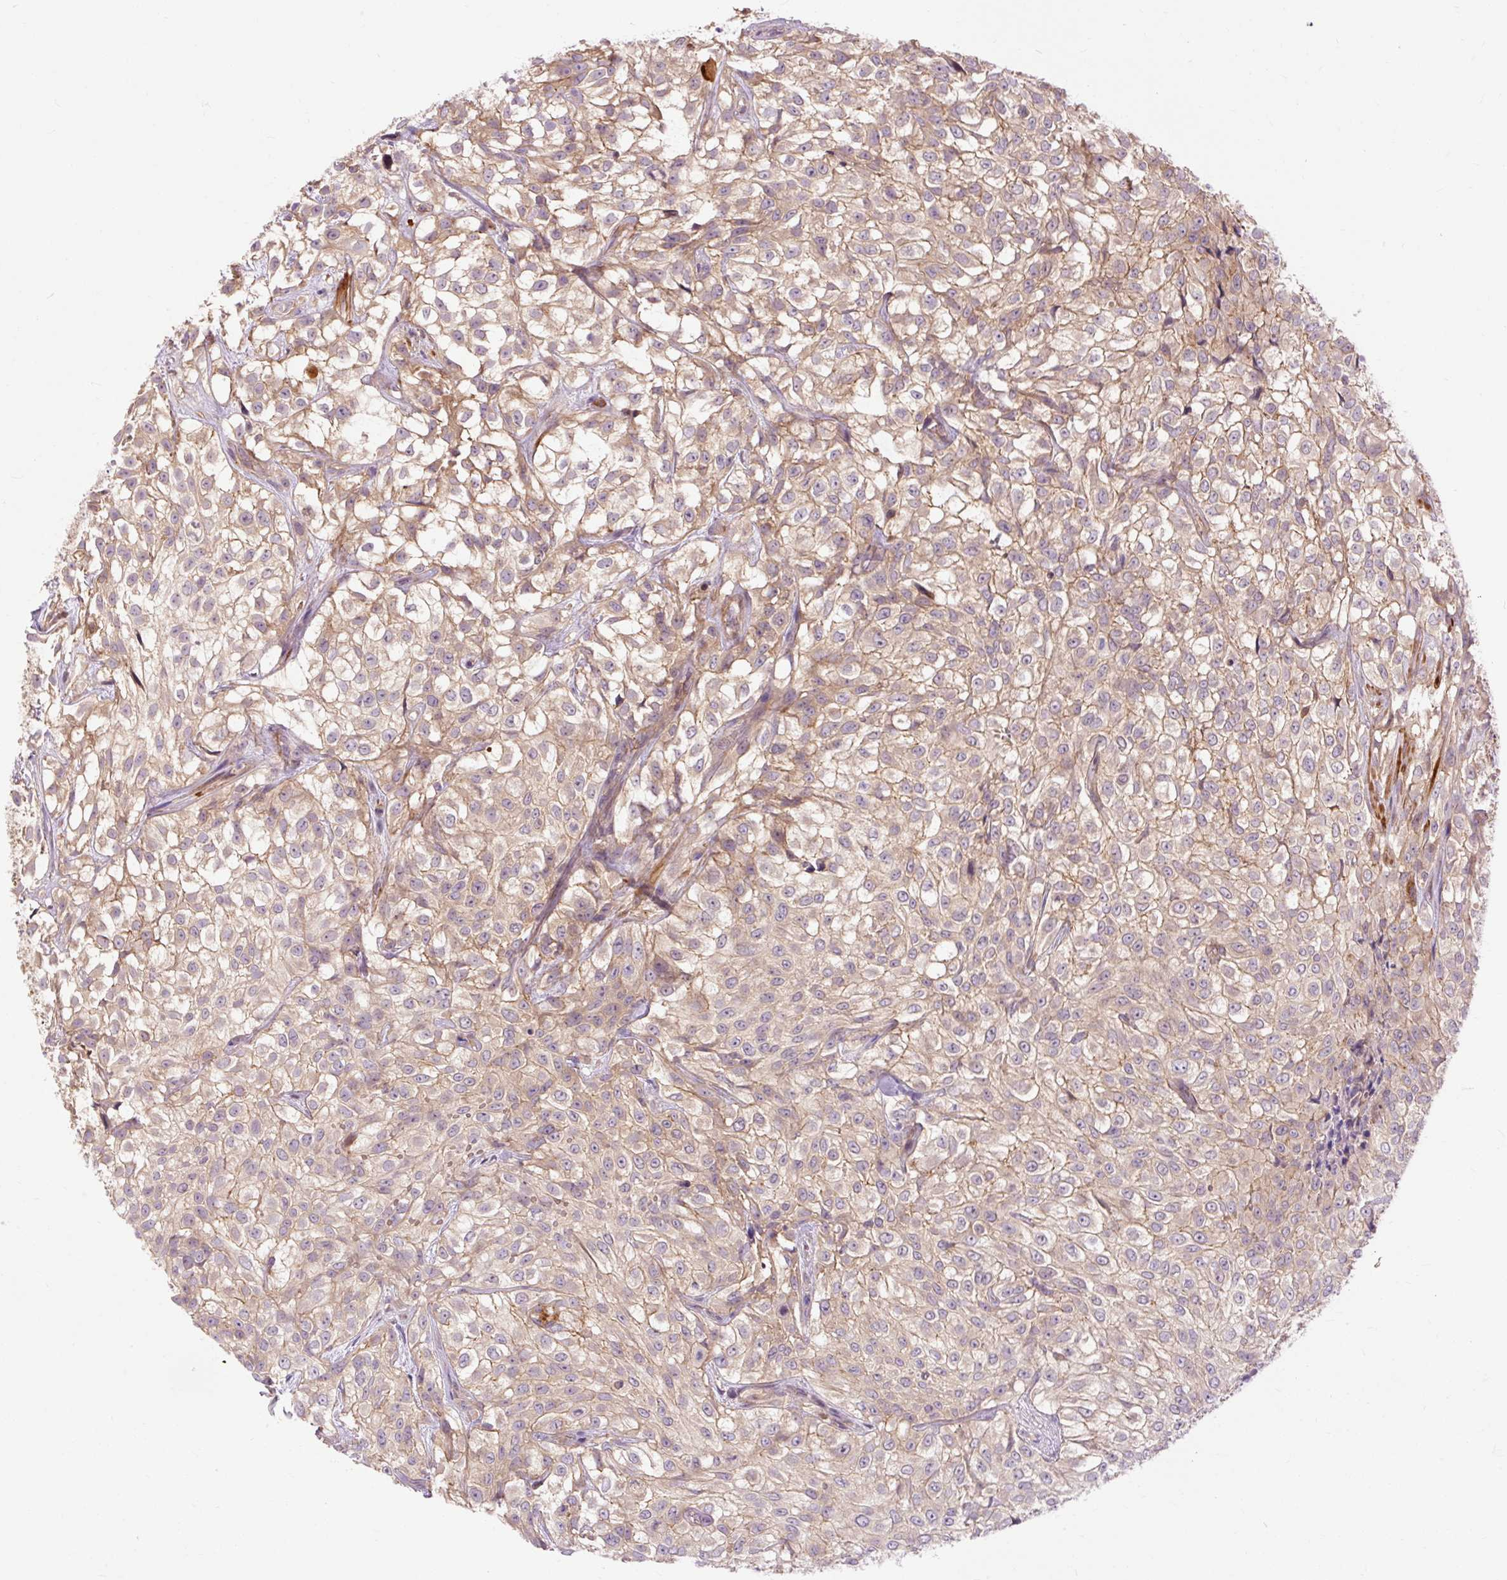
{"staining": {"intensity": "weak", "quantity": ">75%", "location": "cytoplasmic/membranous"}, "tissue": "urothelial cancer", "cell_type": "Tumor cells", "image_type": "cancer", "snomed": [{"axis": "morphology", "description": "Urothelial carcinoma, High grade"}, {"axis": "topography", "description": "Urinary bladder"}], "caption": "IHC micrograph of neoplastic tissue: human urothelial cancer stained using IHC shows low levels of weak protein expression localized specifically in the cytoplasmic/membranous of tumor cells, appearing as a cytoplasmic/membranous brown color.", "gene": "RIPOR3", "patient": {"sex": "male", "age": 56}}